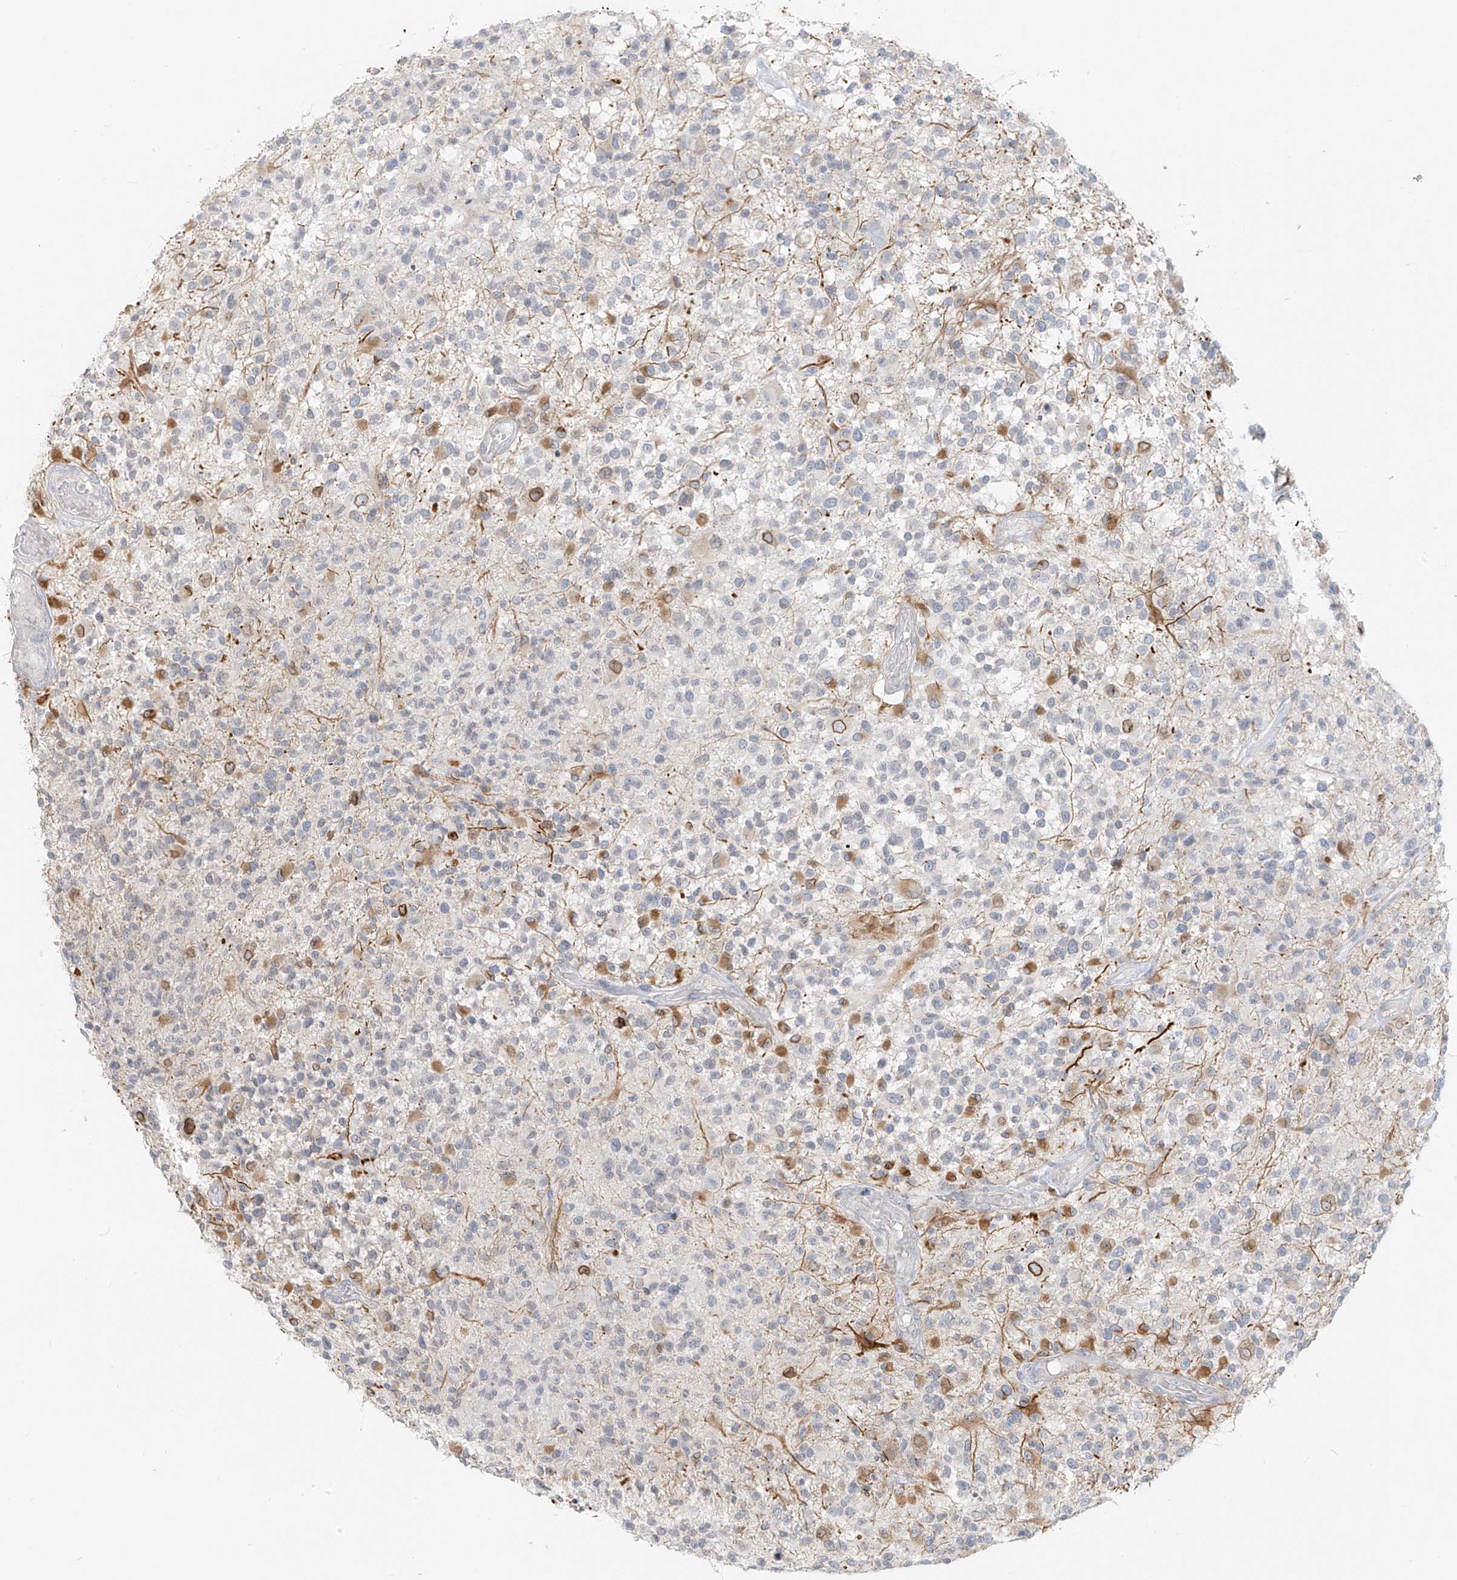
{"staining": {"intensity": "moderate", "quantity": "<25%", "location": "cytoplasmic/membranous,nuclear"}, "tissue": "glioma", "cell_type": "Tumor cells", "image_type": "cancer", "snomed": [{"axis": "morphology", "description": "Glioma, malignant, High grade"}, {"axis": "morphology", "description": "Glioblastoma, NOS"}, {"axis": "topography", "description": "Brain"}], "caption": "IHC histopathology image of neoplastic tissue: human glioma stained using IHC exhibits low levels of moderate protein expression localized specifically in the cytoplasmic/membranous and nuclear of tumor cells, appearing as a cytoplasmic/membranous and nuclear brown color.", "gene": "OSBPL7", "patient": {"sex": "male", "age": 60}}